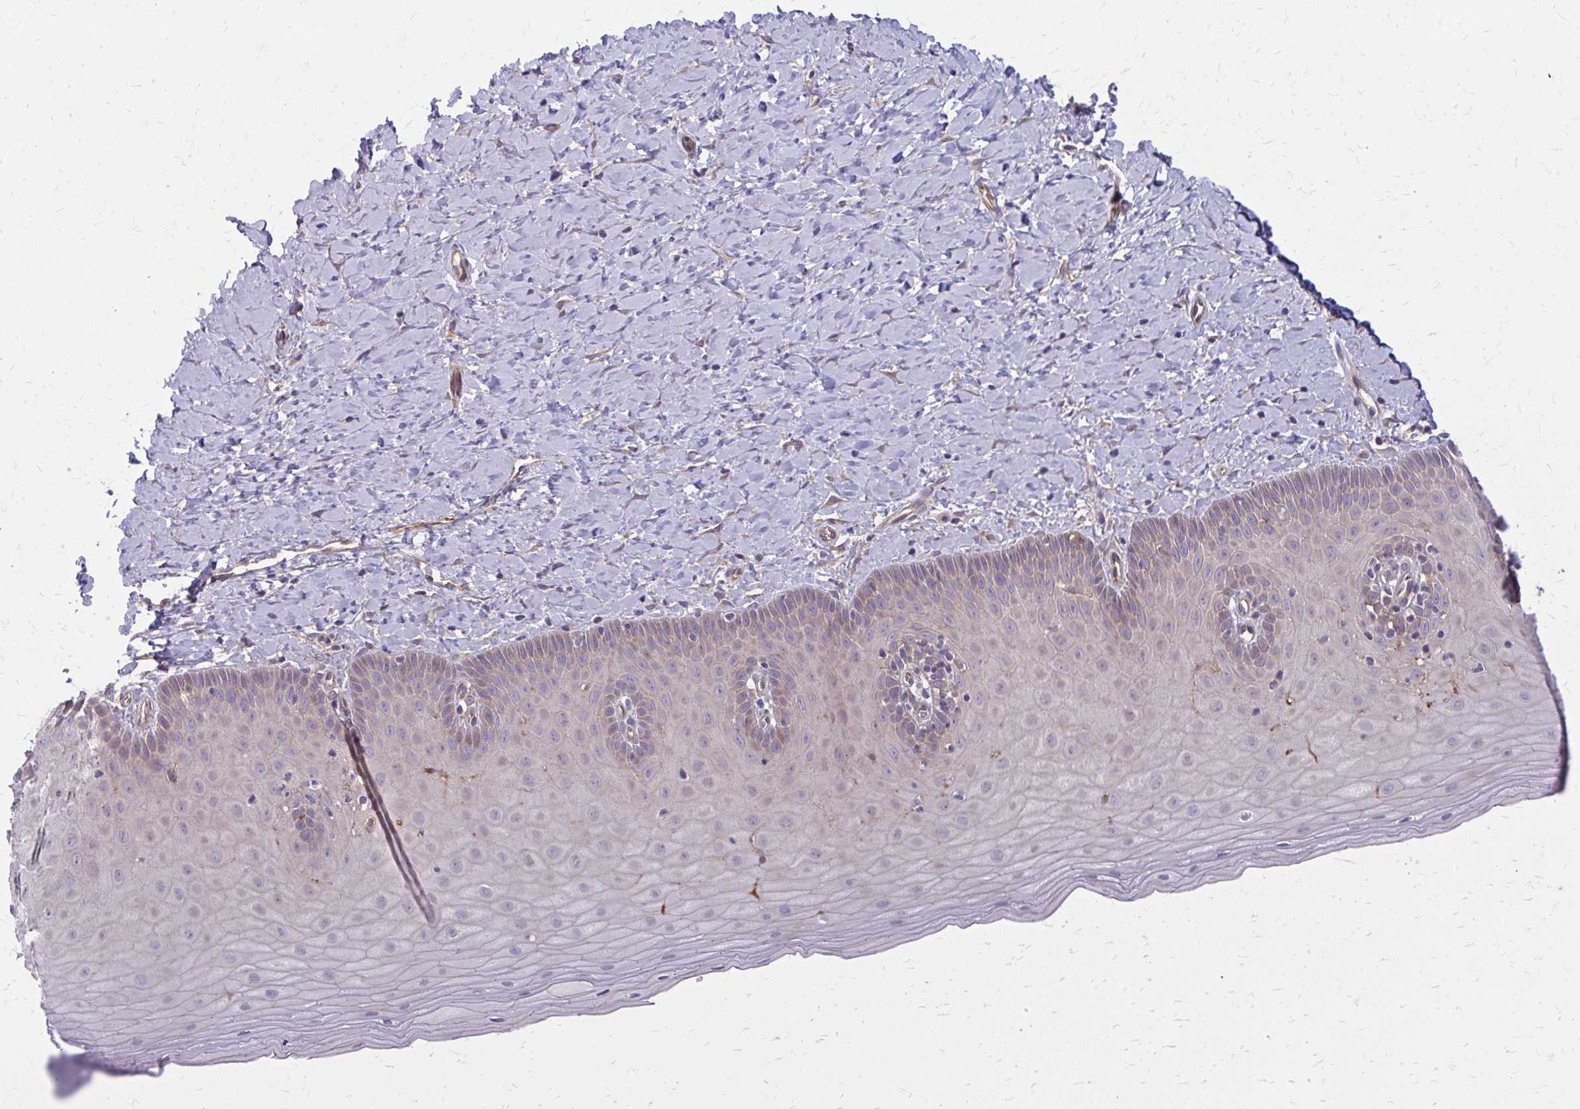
{"staining": {"intensity": "weak", "quantity": "<25%", "location": "cytoplasmic/membranous"}, "tissue": "cervix", "cell_type": "Squamous epithelial cells", "image_type": "normal", "snomed": [{"axis": "morphology", "description": "Normal tissue, NOS"}, {"axis": "topography", "description": "Cervix"}], "caption": "This is a photomicrograph of immunohistochemistry staining of benign cervix, which shows no positivity in squamous epithelial cells.", "gene": "OXNAD1", "patient": {"sex": "female", "age": 37}}